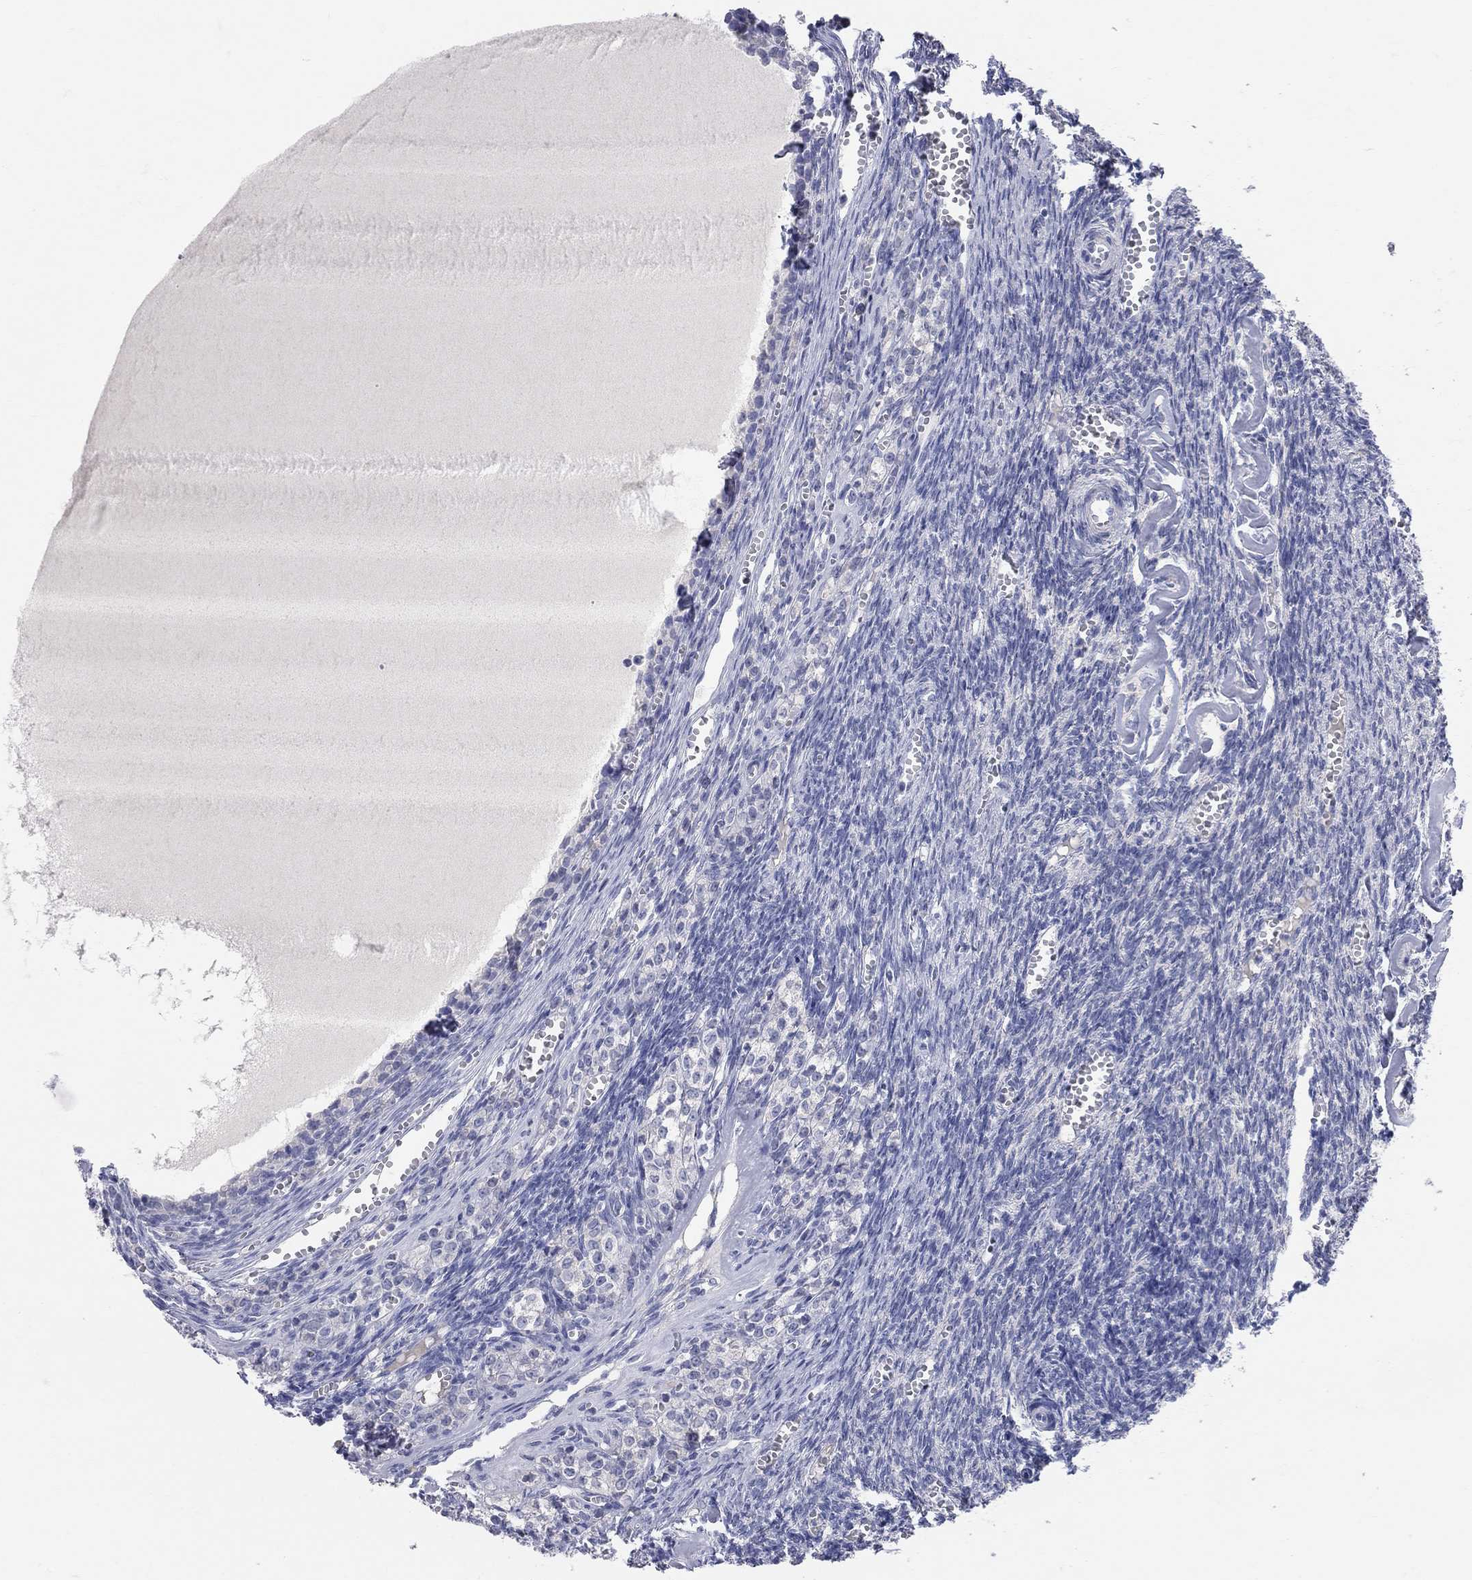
{"staining": {"intensity": "negative", "quantity": "none", "location": "none"}, "tissue": "ovary", "cell_type": "Follicle cells", "image_type": "normal", "snomed": [{"axis": "morphology", "description": "Normal tissue, NOS"}, {"axis": "topography", "description": "Ovary"}], "caption": "Immunohistochemistry (IHC) histopathology image of unremarkable human ovary stained for a protein (brown), which shows no expression in follicle cells.", "gene": "AOX1", "patient": {"sex": "female", "age": 43}}